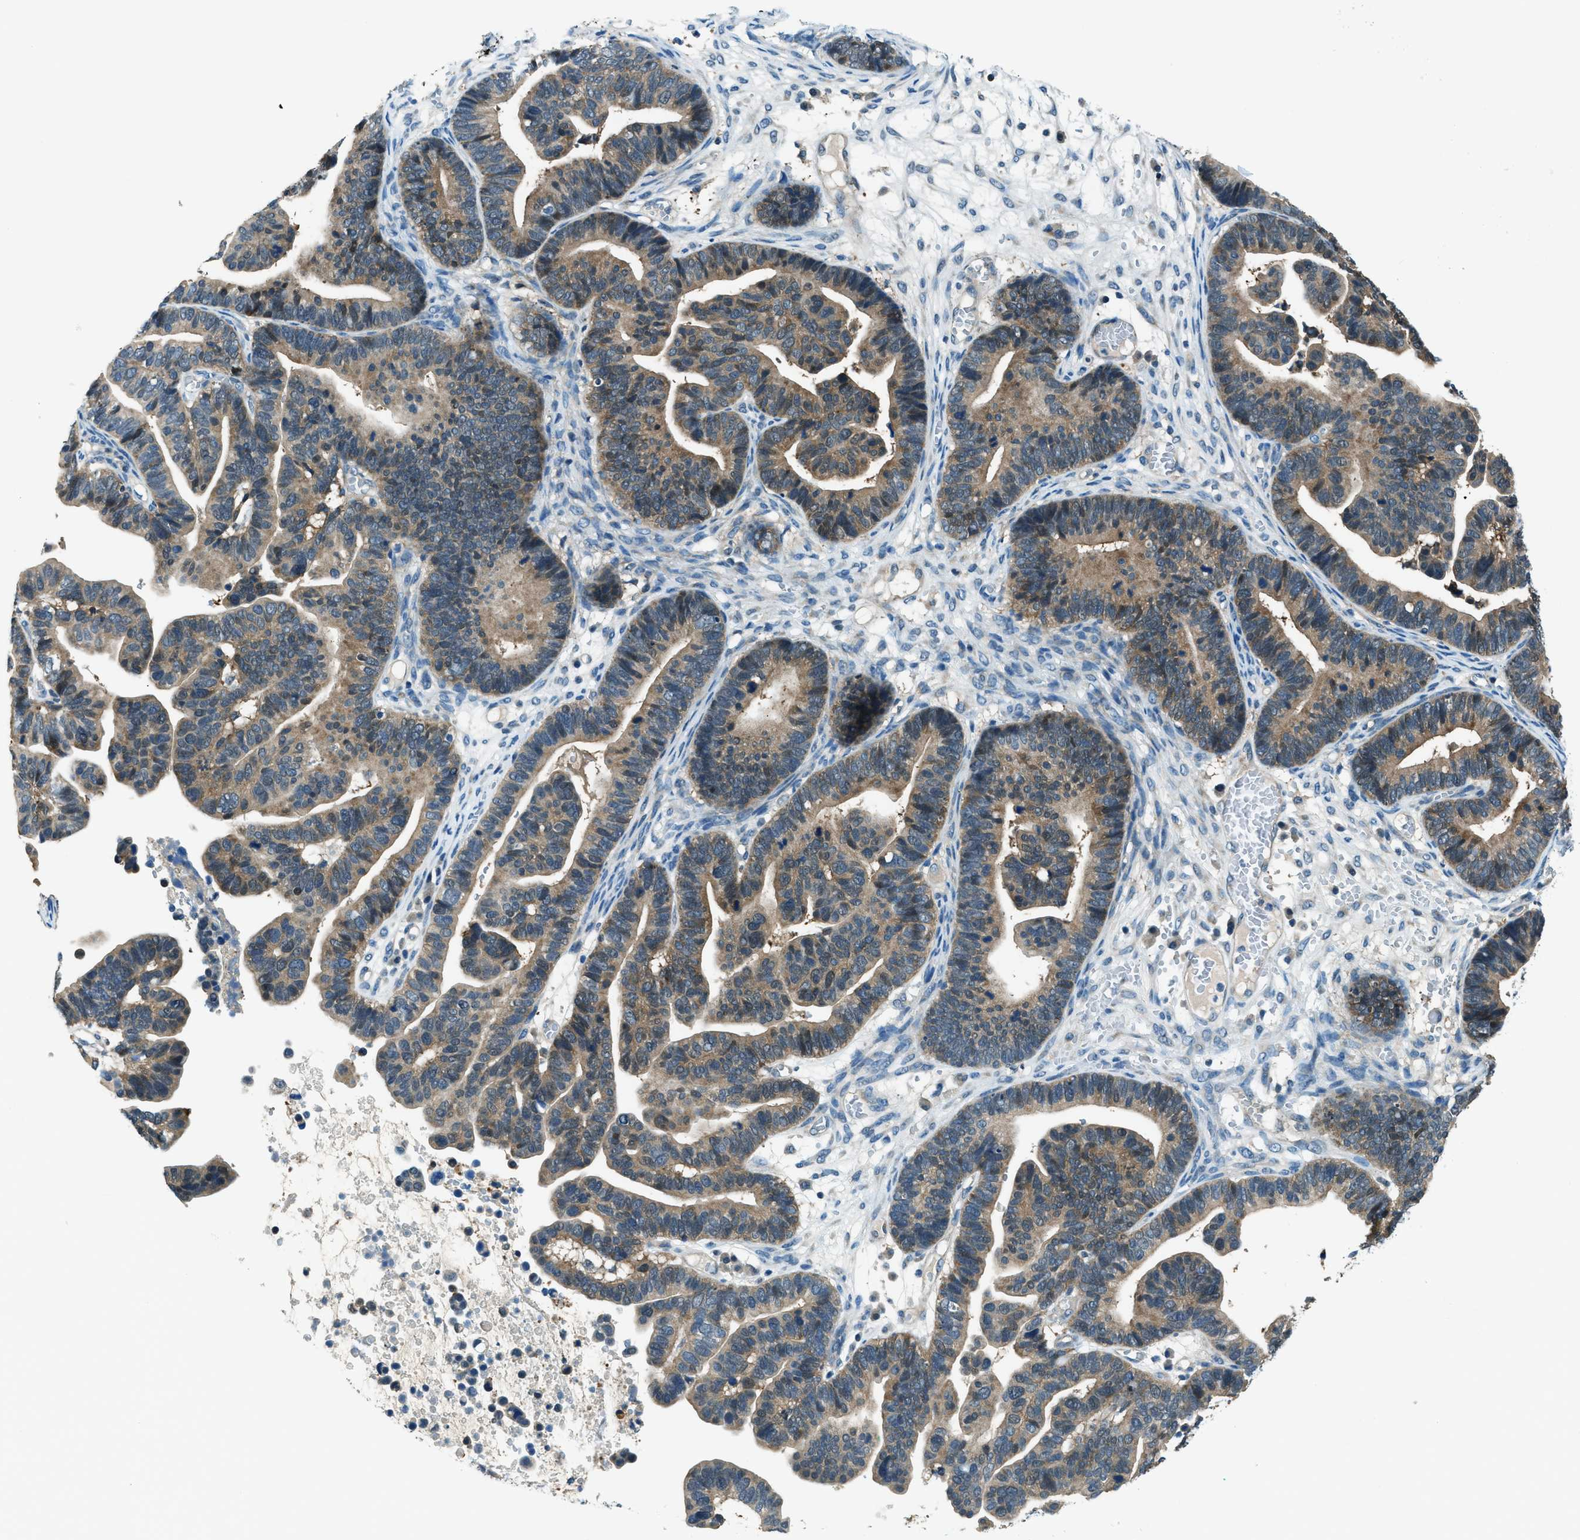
{"staining": {"intensity": "moderate", "quantity": ">75%", "location": "cytoplasmic/membranous"}, "tissue": "ovarian cancer", "cell_type": "Tumor cells", "image_type": "cancer", "snomed": [{"axis": "morphology", "description": "Cystadenocarcinoma, serous, NOS"}, {"axis": "topography", "description": "Ovary"}], "caption": "A histopathology image of human ovarian cancer stained for a protein displays moderate cytoplasmic/membranous brown staining in tumor cells. The staining was performed using DAB to visualize the protein expression in brown, while the nuclei were stained in blue with hematoxylin (Magnification: 20x).", "gene": "HEBP2", "patient": {"sex": "female", "age": 56}}